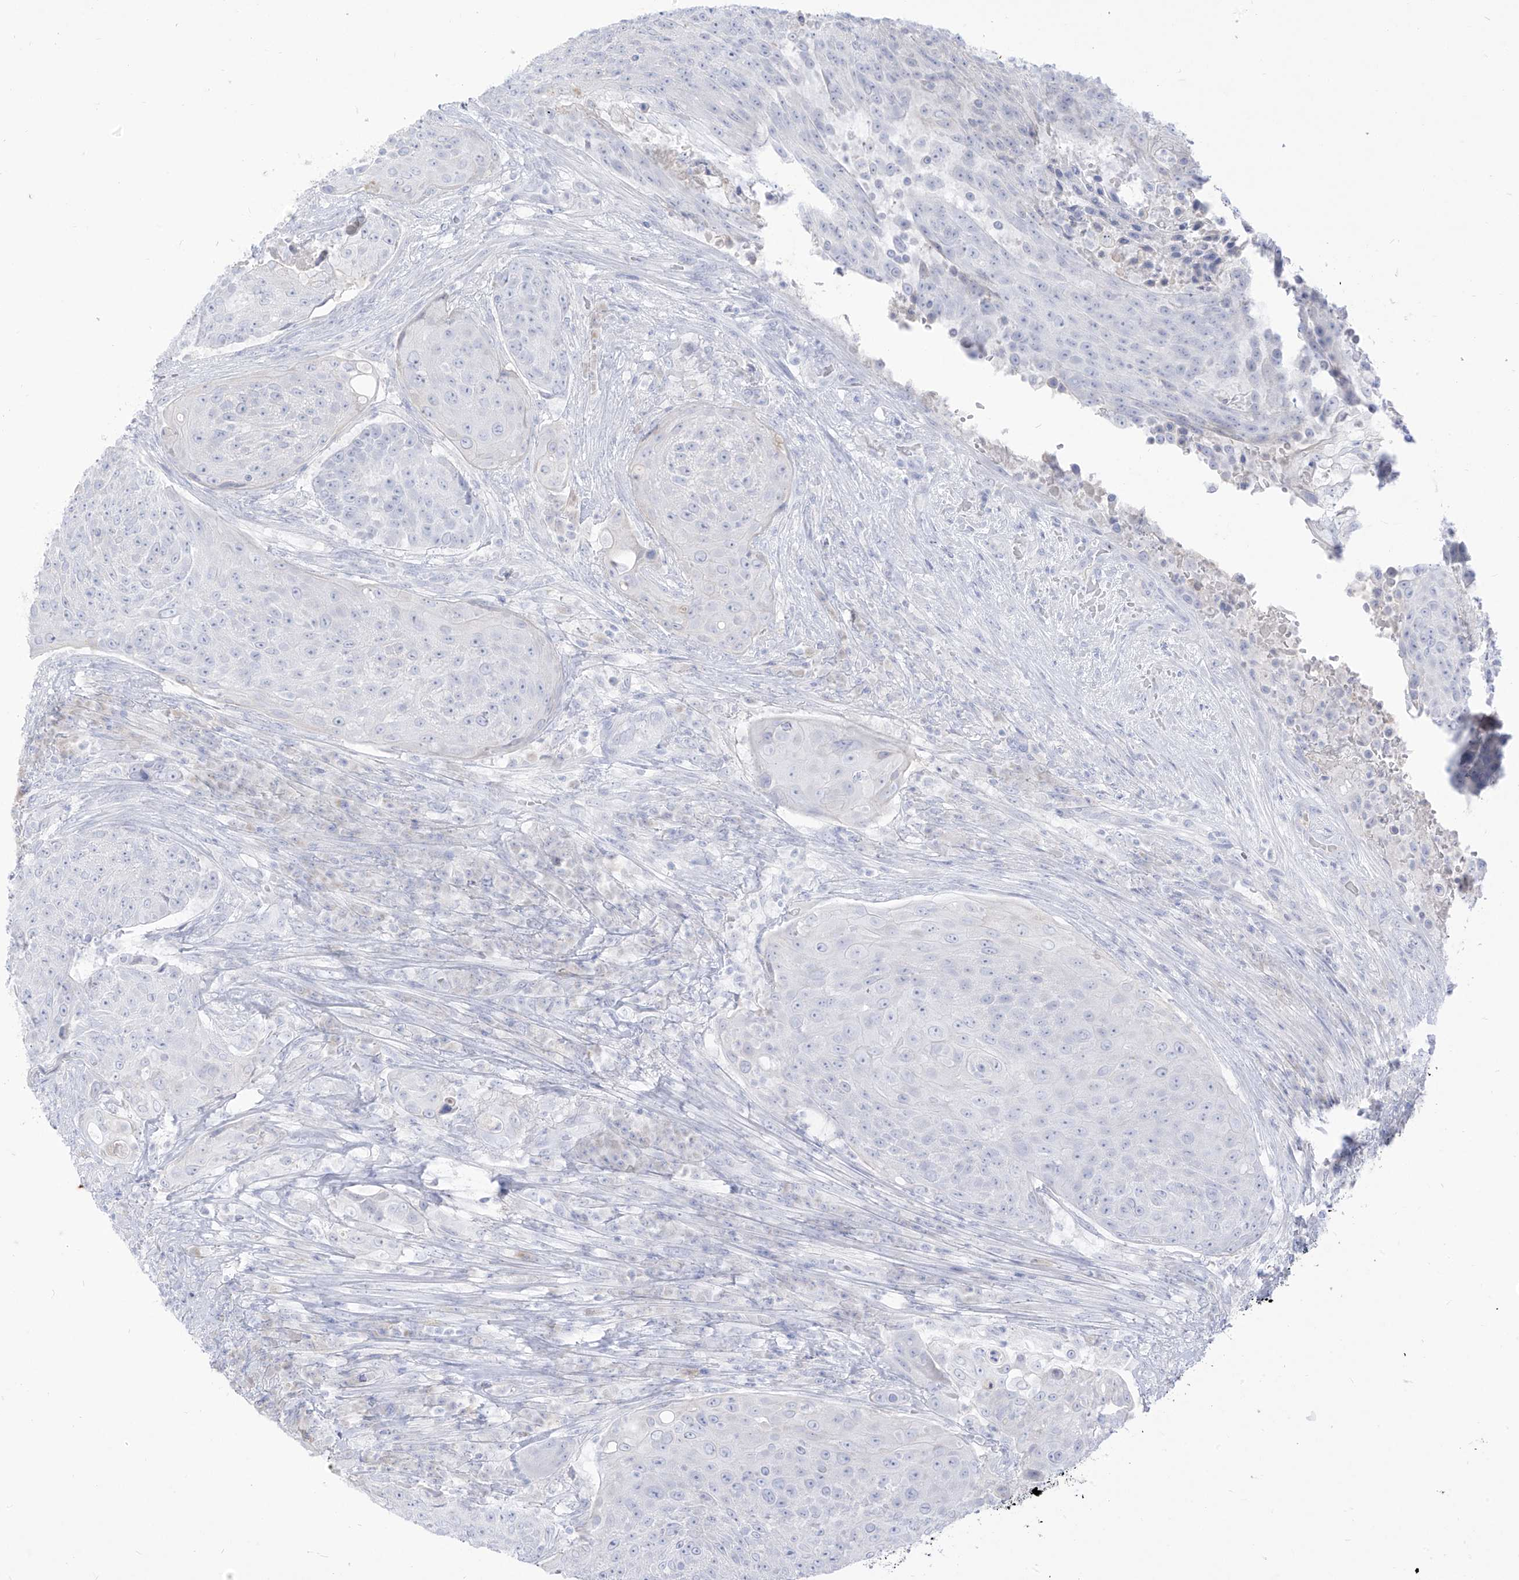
{"staining": {"intensity": "negative", "quantity": "none", "location": "none"}, "tissue": "urothelial cancer", "cell_type": "Tumor cells", "image_type": "cancer", "snomed": [{"axis": "morphology", "description": "Urothelial carcinoma, High grade"}, {"axis": "topography", "description": "Urinary bladder"}], "caption": "Photomicrograph shows no protein staining in tumor cells of urothelial carcinoma (high-grade) tissue.", "gene": "TGM4", "patient": {"sex": "female", "age": 63}}